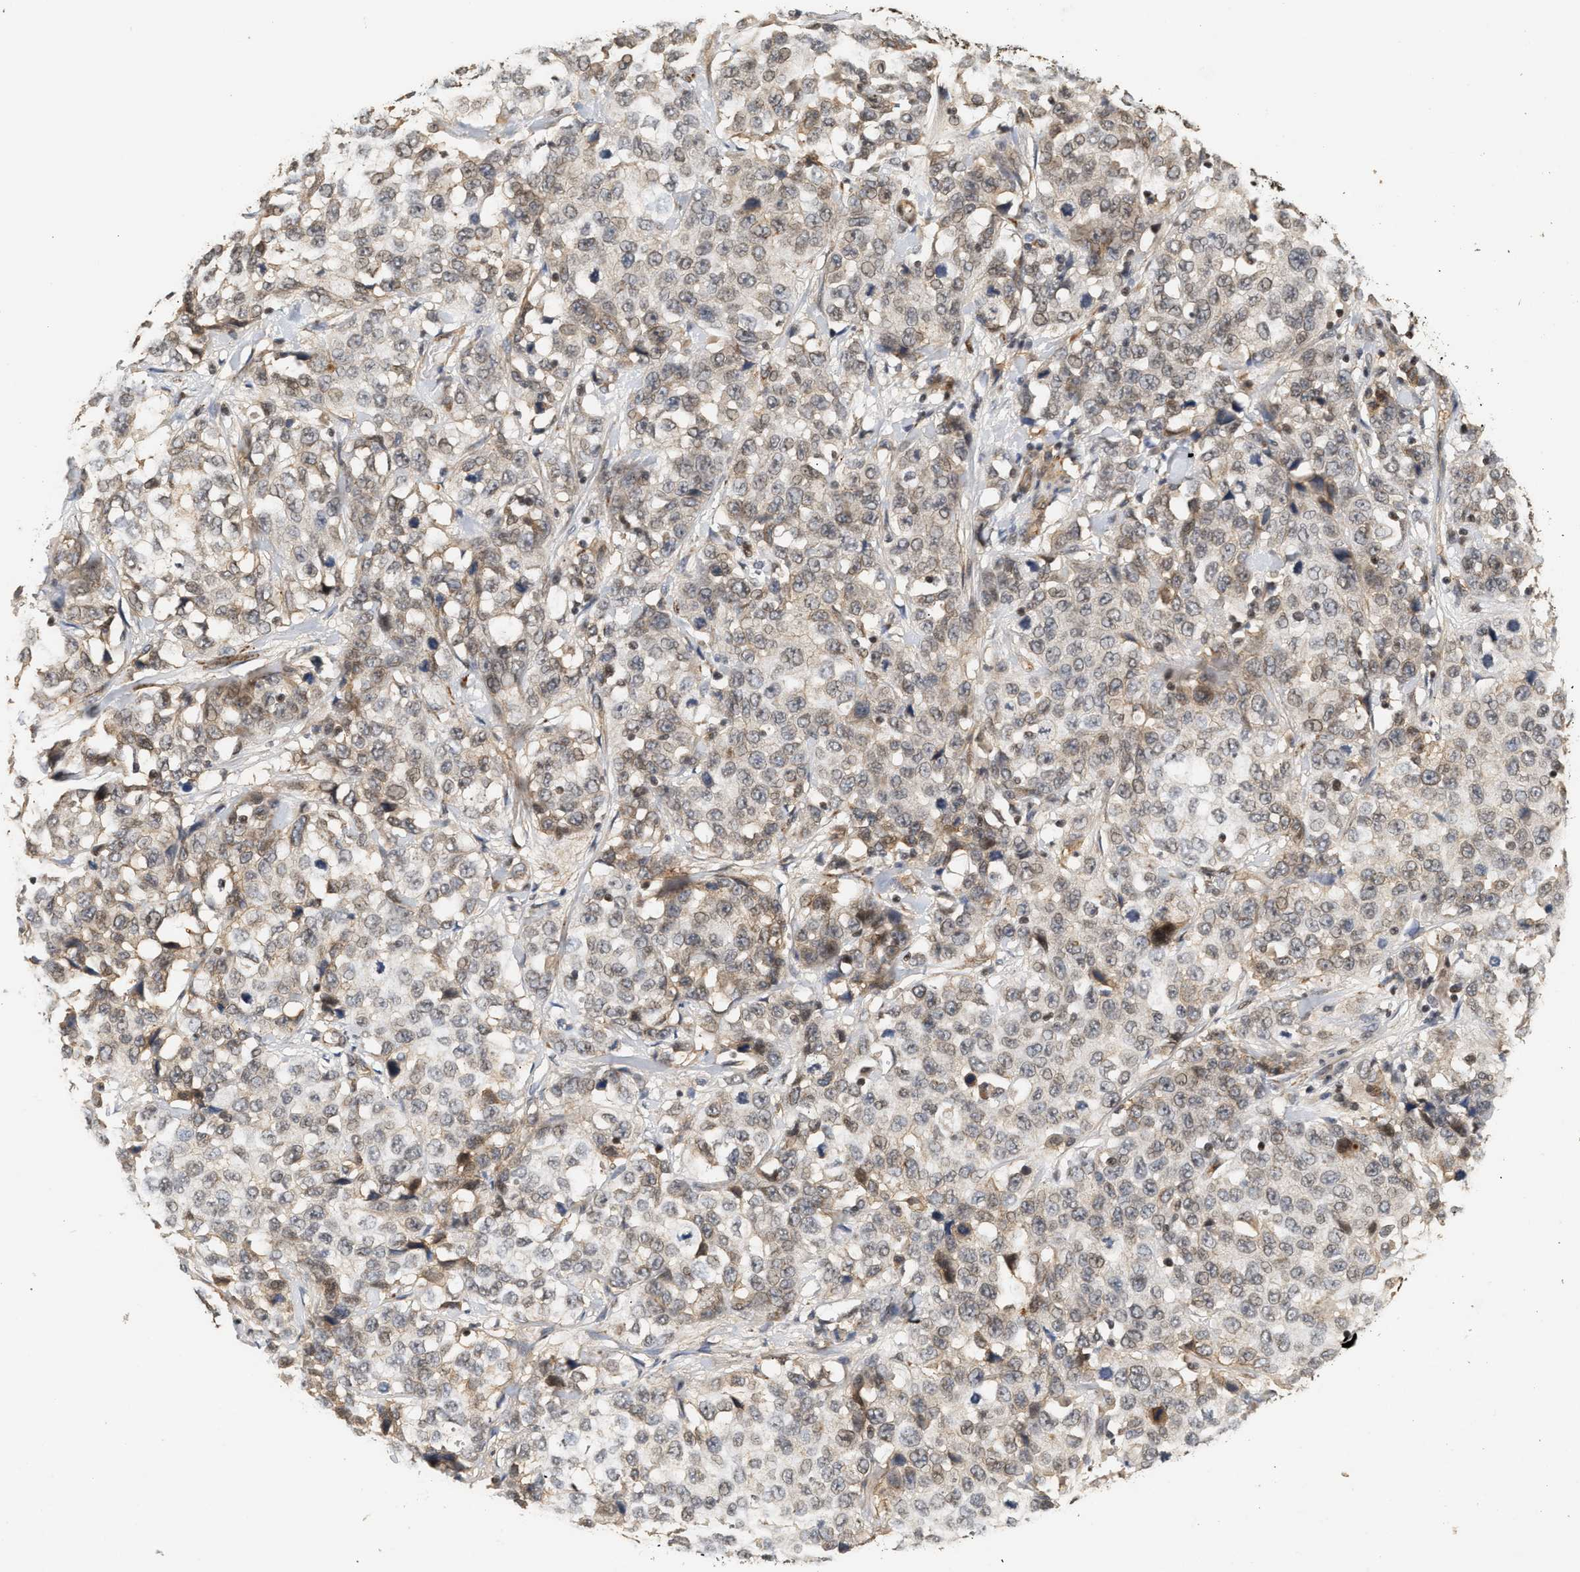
{"staining": {"intensity": "weak", "quantity": "<25%", "location": "cytoplasmic/membranous"}, "tissue": "stomach cancer", "cell_type": "Tumor cells", "image_type": "cancer", "snomed": [{"axis": "morphology", "description": "Normal tissue, NOS"}, {"axis": "morphology", "description": "Adenocarcinoma, NOS"}, {"axis": "topography", "description": "Stomach"}], "caption": "Tumor cells show no significant expression in stomach cancer.", "gene": "PLXND1", "patient": {"sex": "male", "age": 48}}